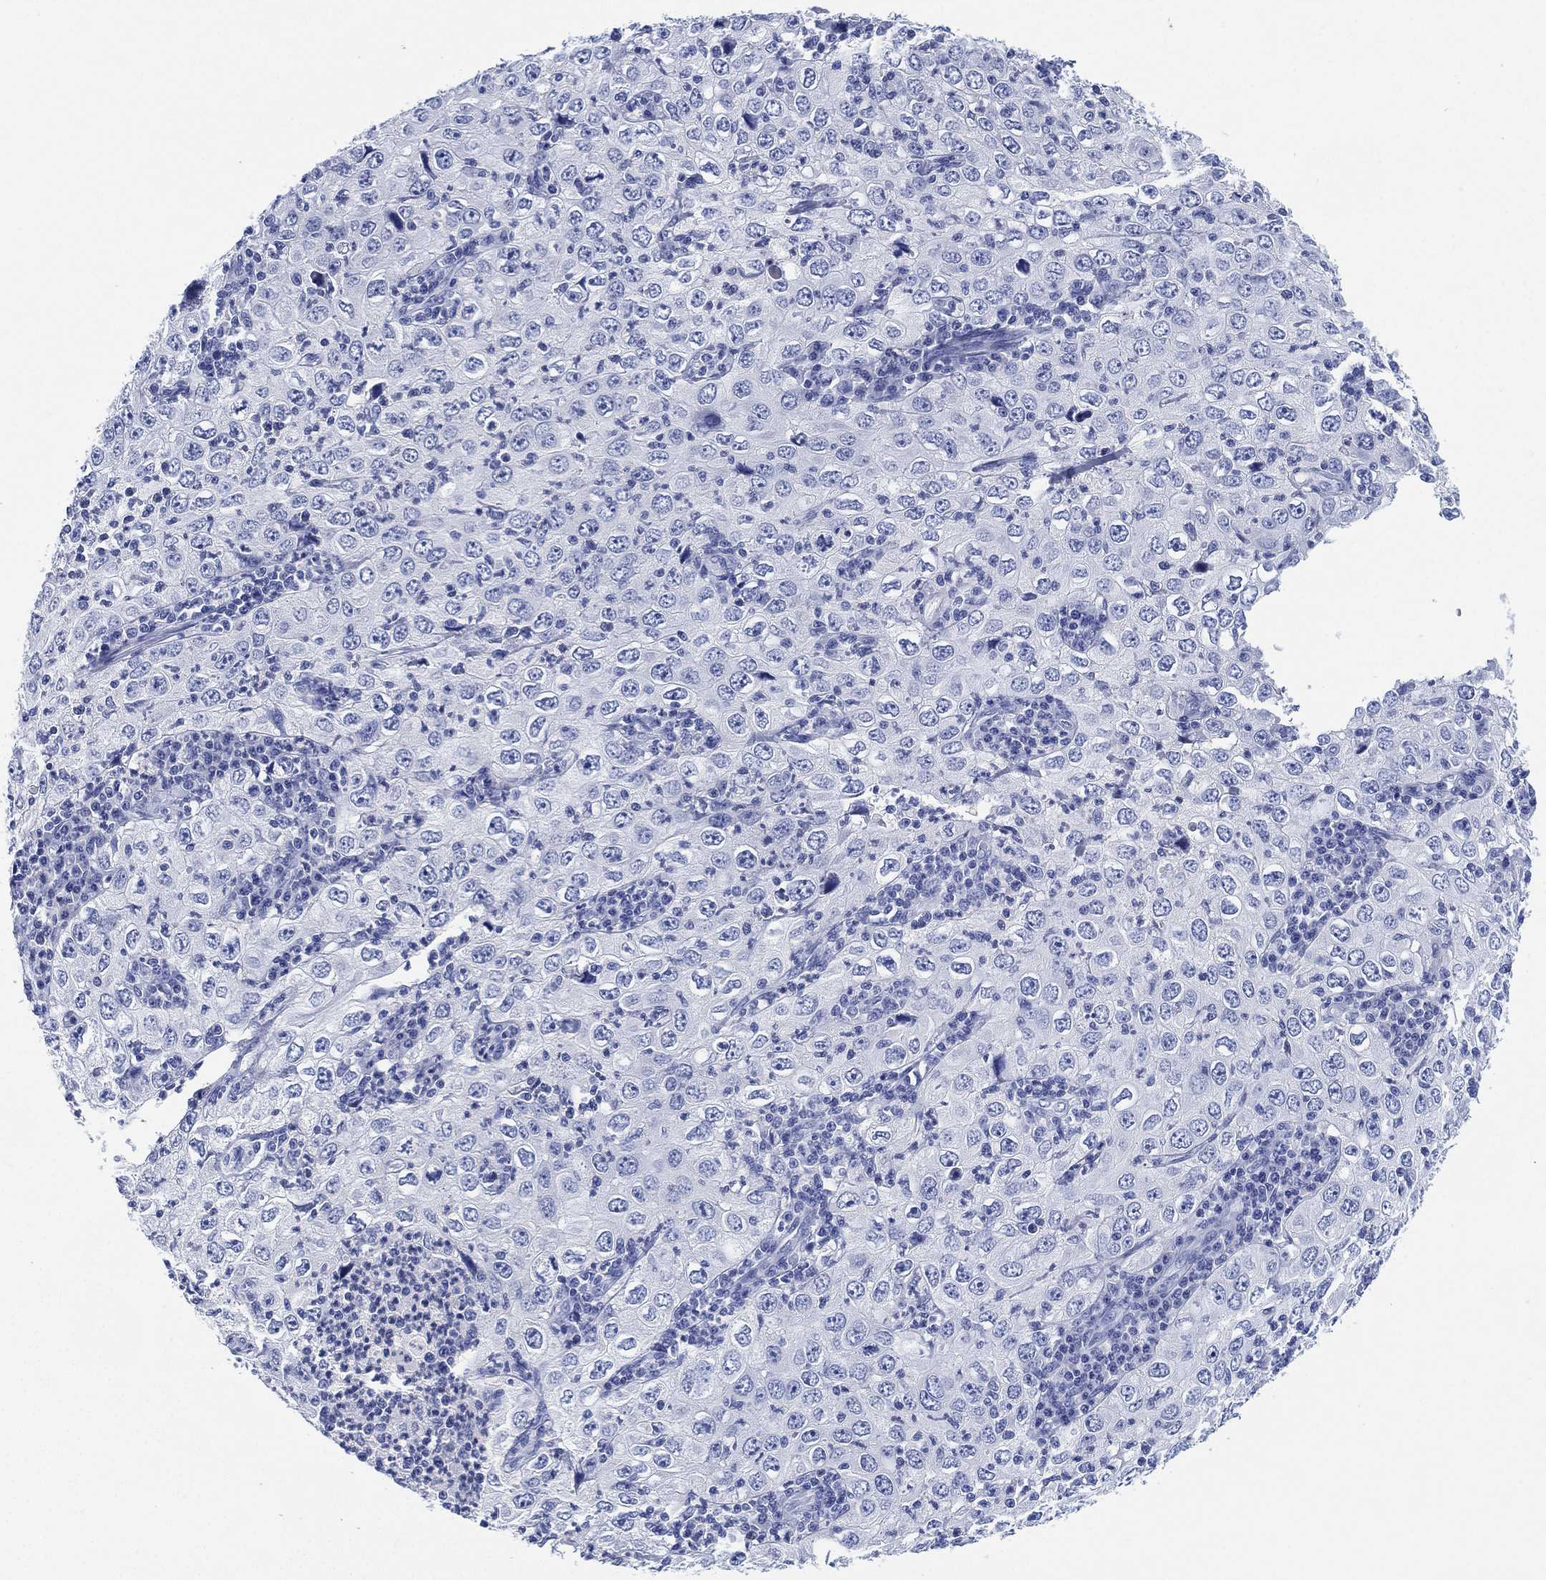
{"staining": {"intensity": "negative", "quantity": "none", "location": "none"}, "tissue": "cervical cancer", "cell_type": "Tumor cells", "image_type": "cancer", "snomed": [{"axis": "morphology", "description": "Squamous cell carcinoma, NOS"}, {"axis": "topography", "description": "Cervix"}], "caption": "This is a photomicrograph of IHC staining of cervical squamous cell carcinoma, which shows no positivity in tumor cells. The staining is performed using DAB (3,3'-diaminobenzidine) brown chromogen with nuclei counter-stained in using hematoxylin.", "gene": "SLC9C2", "patient": {"sex": "female", "age": 24}}